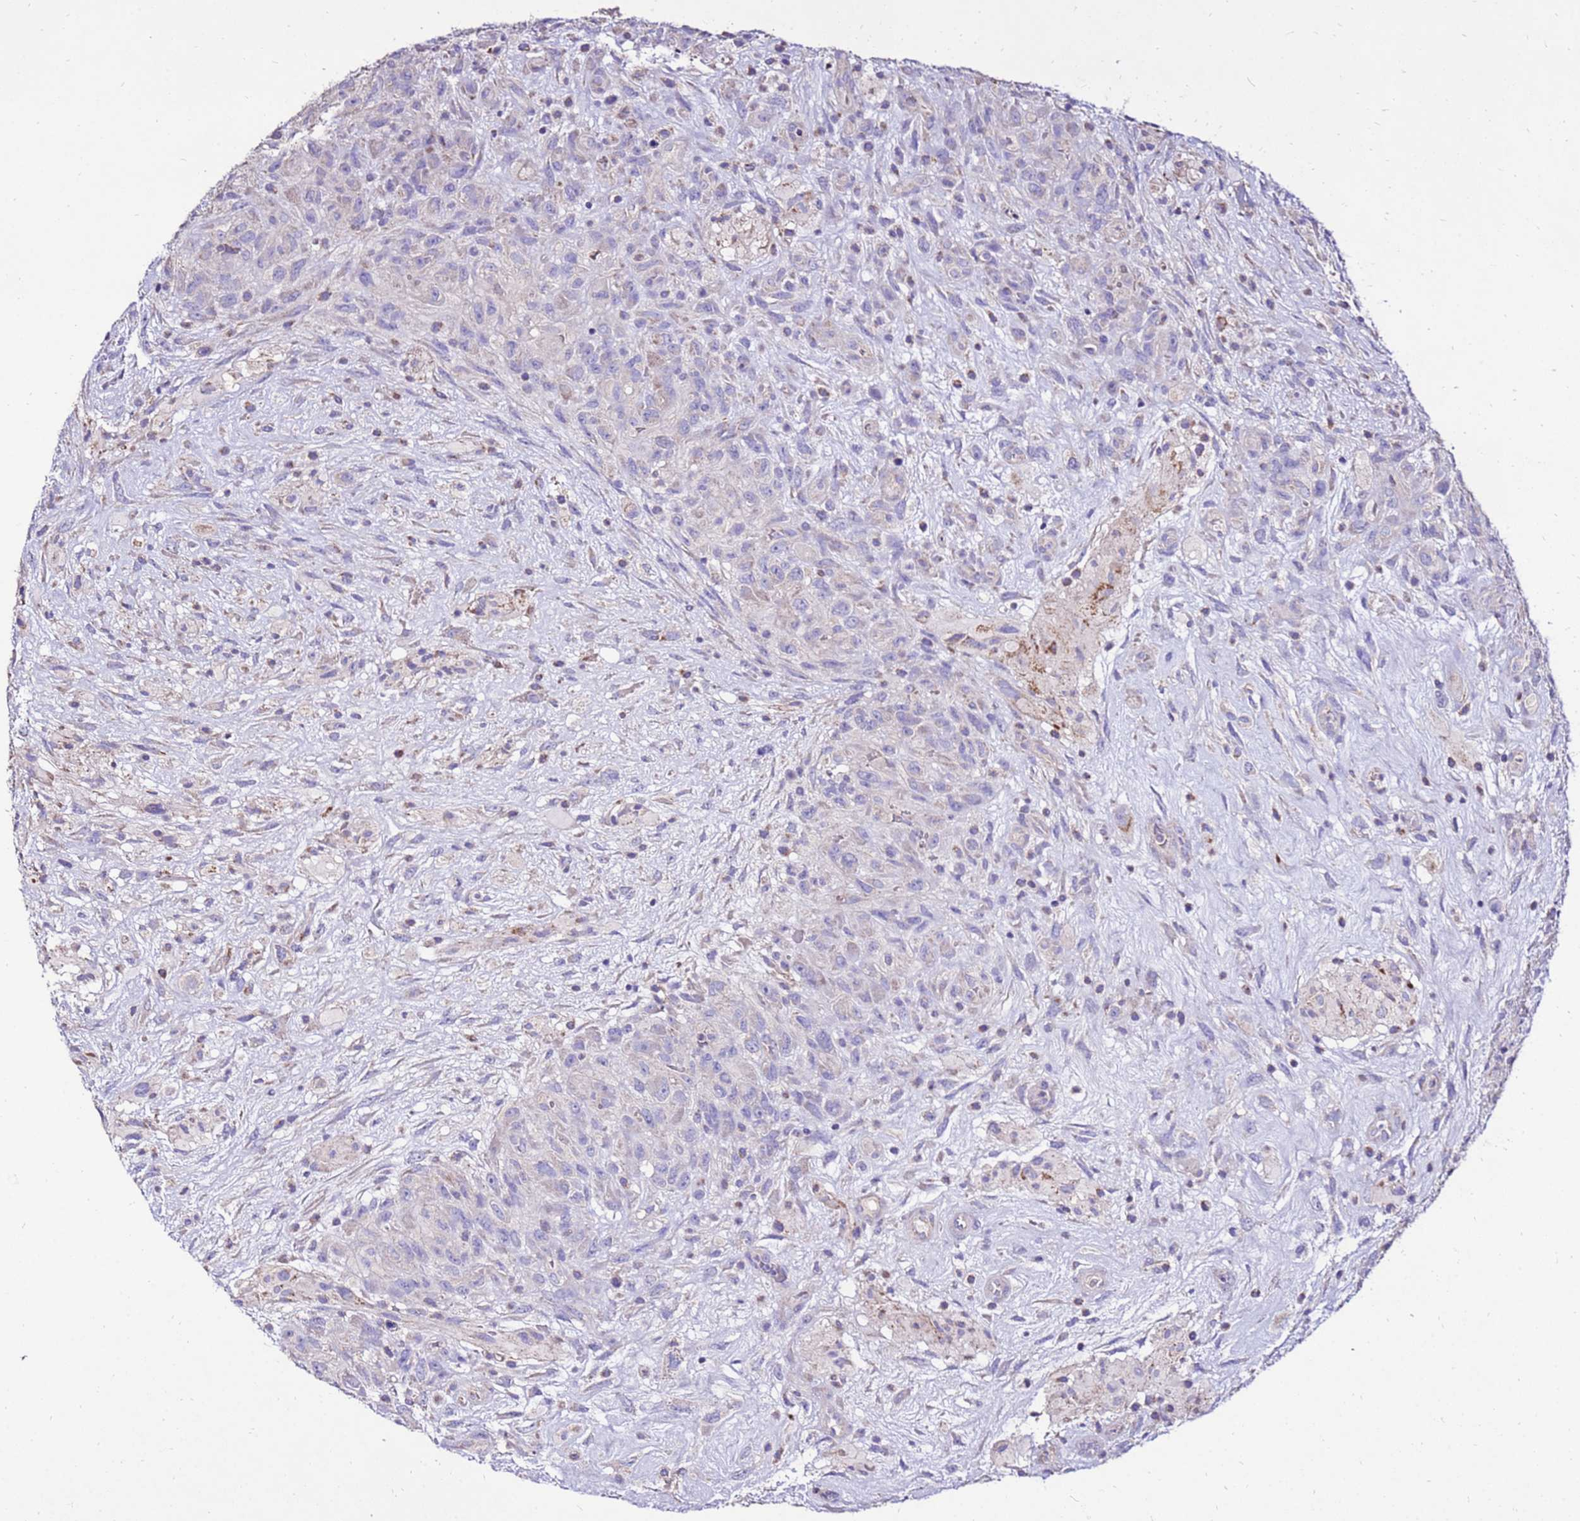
{"staining": {"intensity": "negative", "quantity": "none", "location": "none"}, "tissue": "glioma", "cell_type": "Tumor cells", "image_type": "cancer", "snomed": [{"axis": "morphology", "description": "Glioma, malignant, High grade"}, {"axis": "topography", "description": "Brain"}], "caption": "An IHC micrograph of malignant high-grade glioma is shown. There is no staining in tumor cells of malignant high-grade glioma.", "gene": "TMEM106C", "patient": {"sex": "male", "age": 61}}